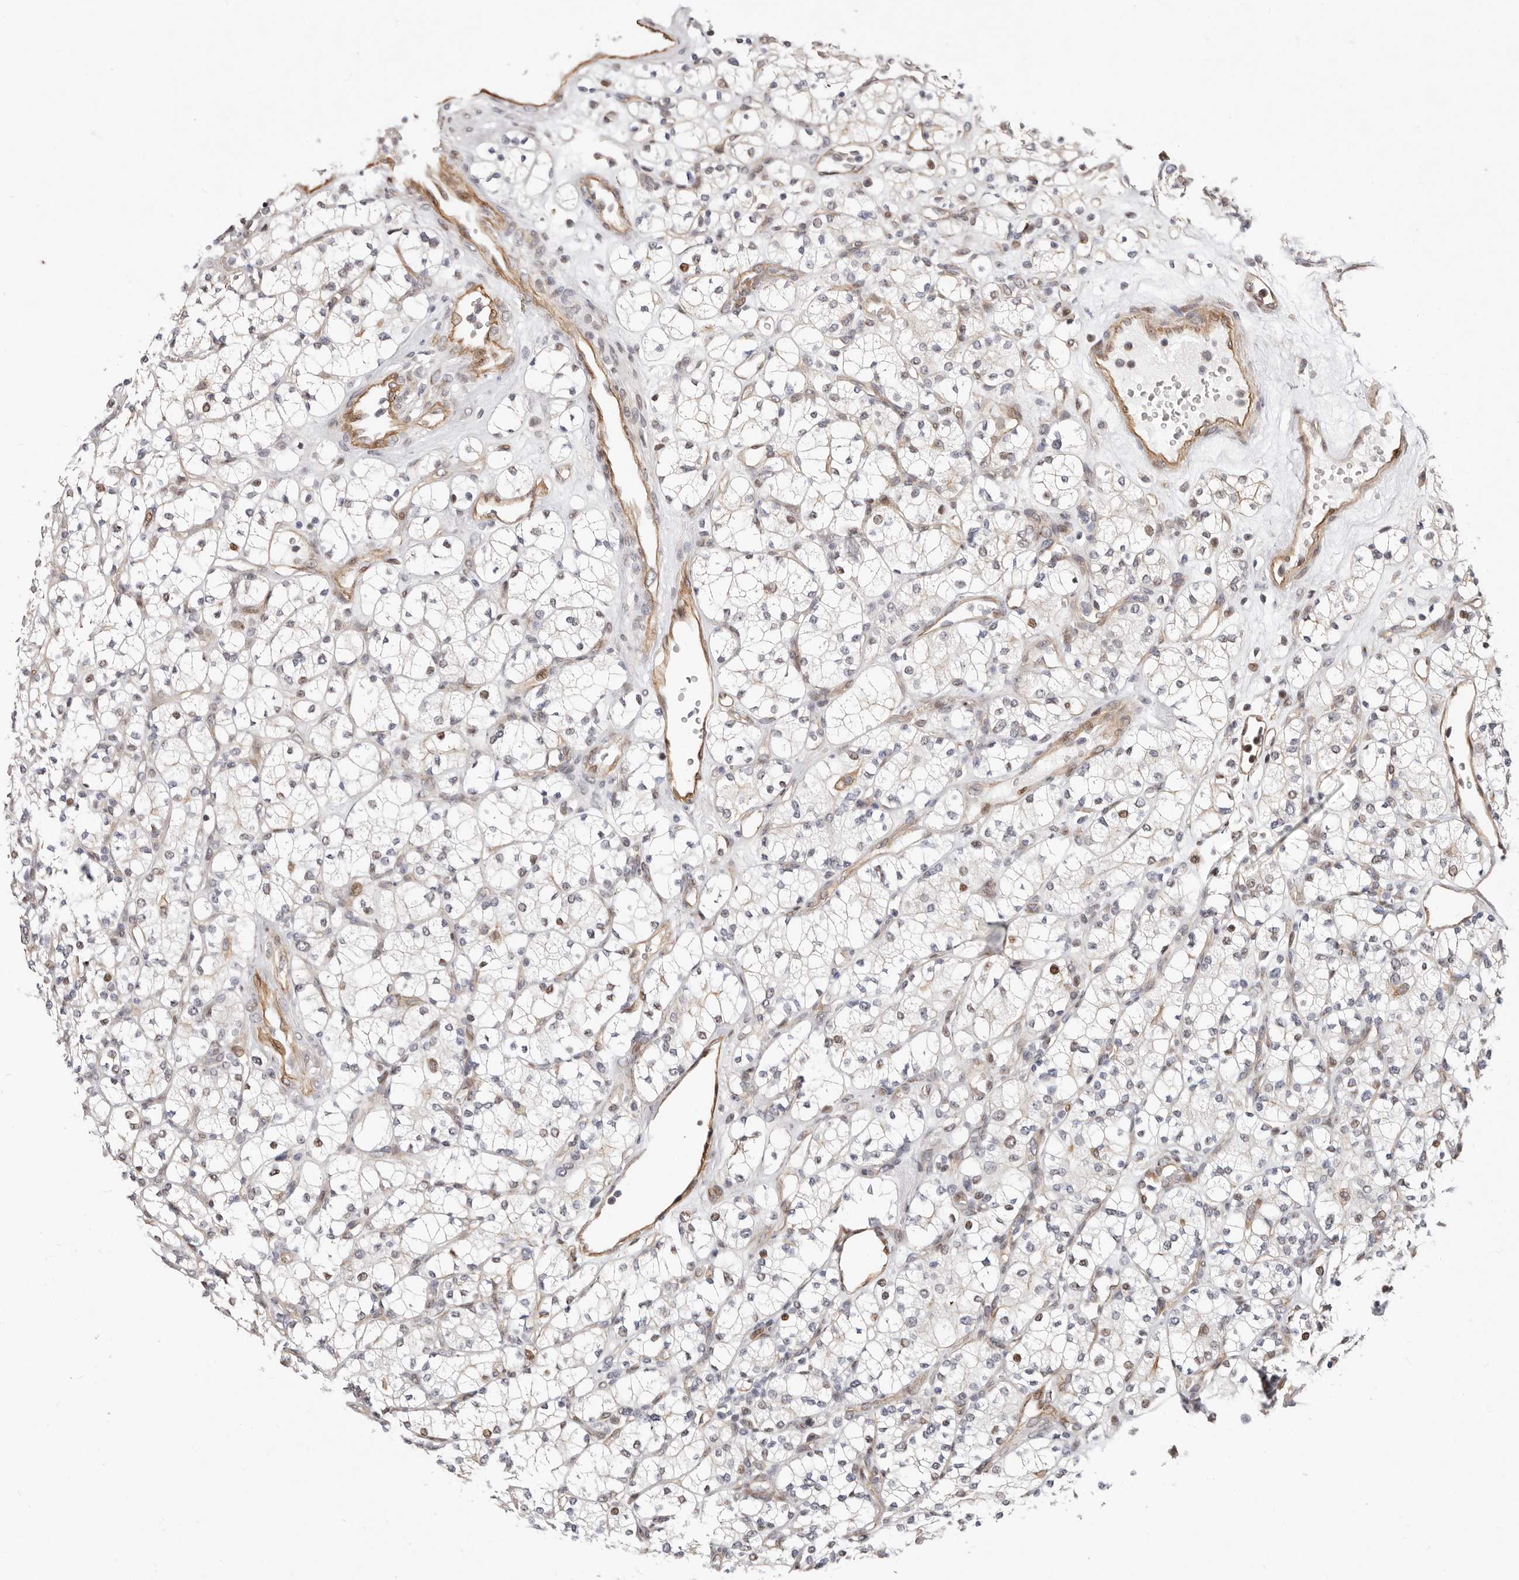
{"staining": {"intensity": "weak", "quantity": "<25%", "location": "cytoplasmic/membranous,nuclear"}, "tissue": "renal cancer", "cell_type": "Tumor cells", "image_type": "cancer", "snomed": [{"axis": "morphology", "description": "Adenocarcinoma, NOS"}, {"axis": "topography", "description": "Kidney"}], "caption": "This is an IHC micrograph of human renal adenocarcinoma. There is no positivity in tumor cells.", "gene": "EPHX3", "patient": {"sex": "male", "age": 77}}